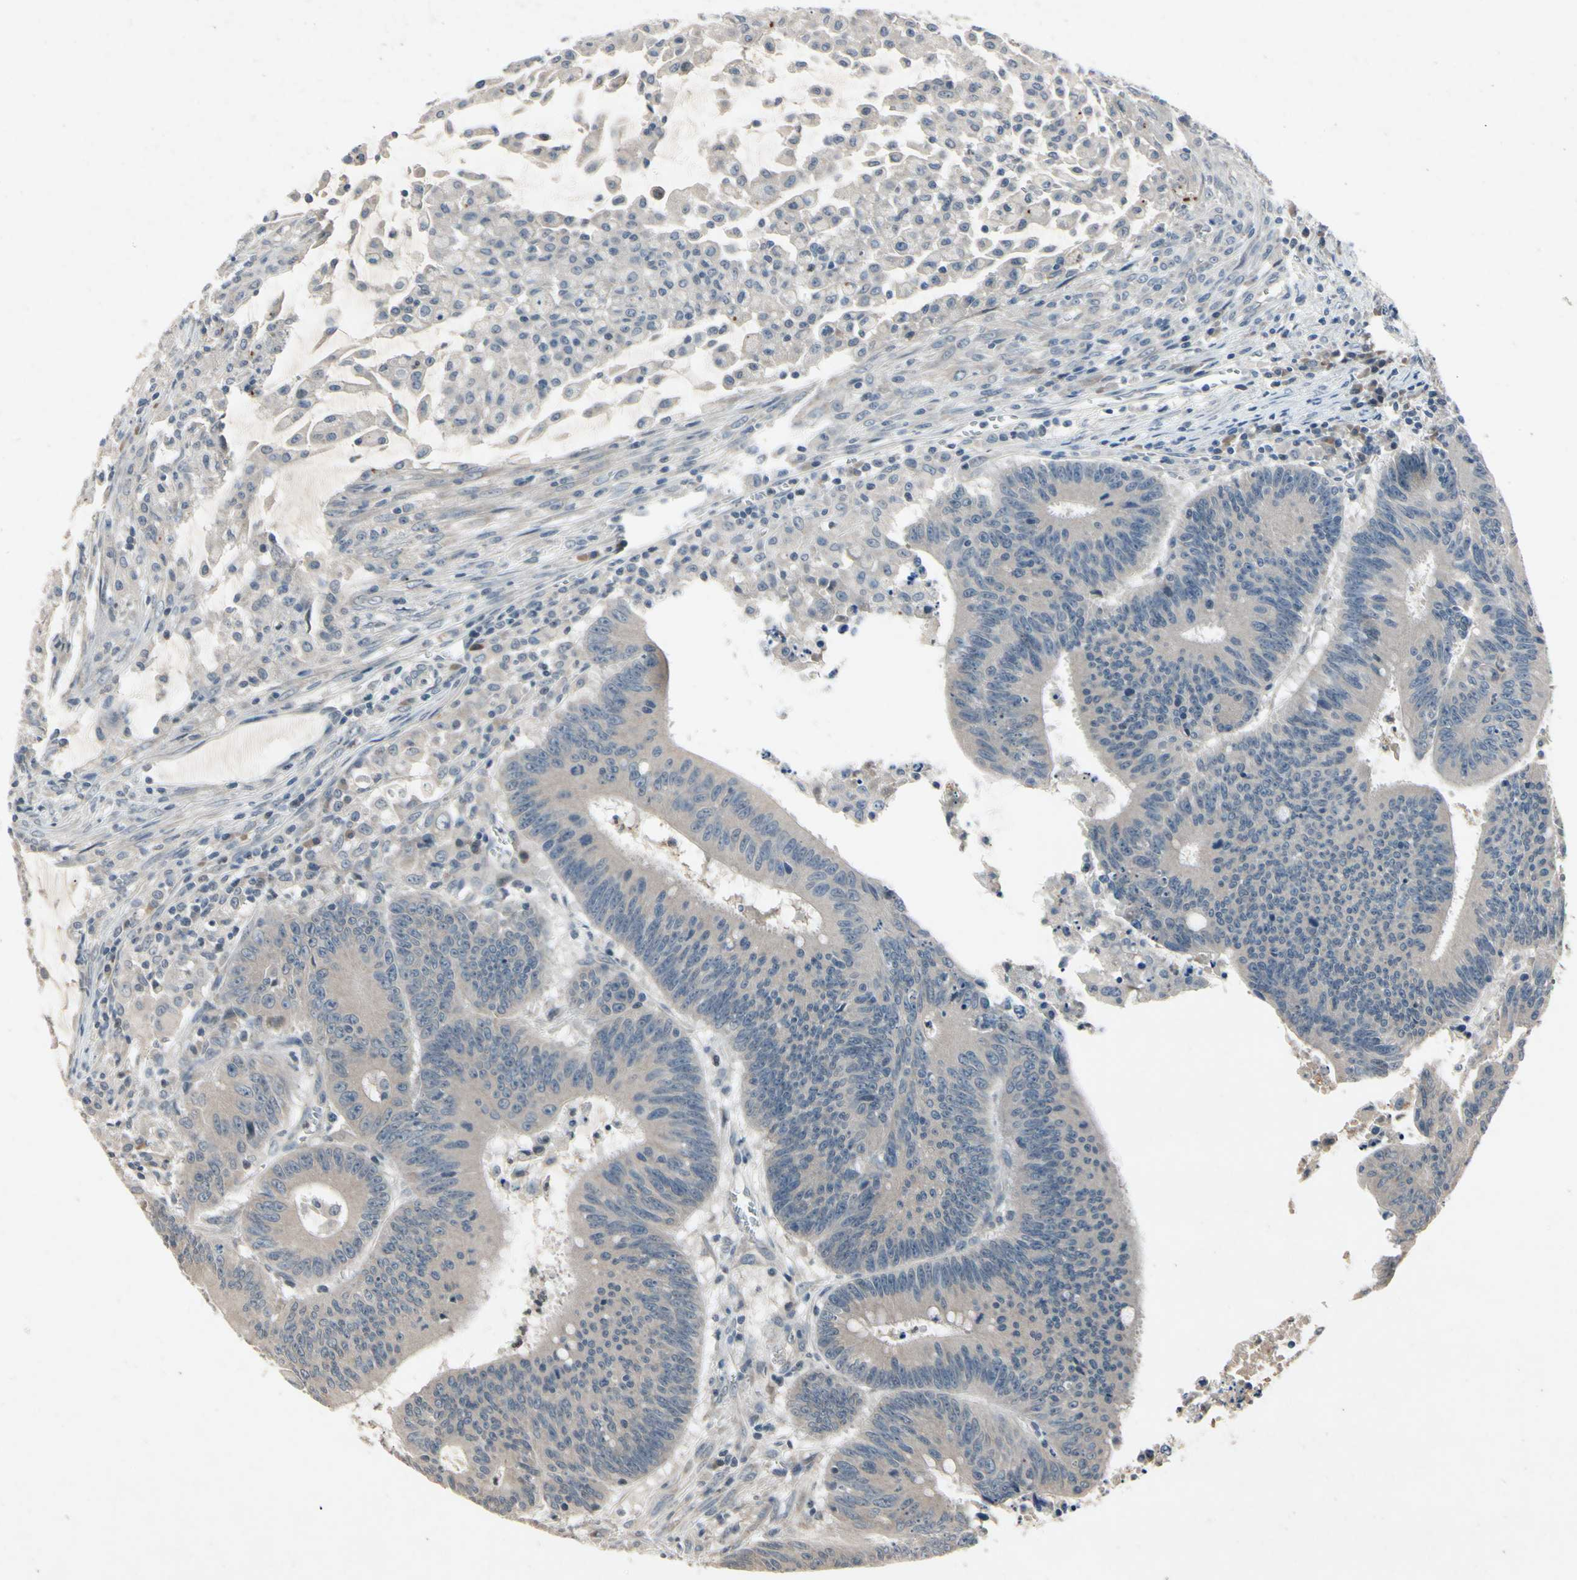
{"staining": {"intensity": "weak", "quantity": "<25%", "location": "cytoplasmic/membranous"}, "tissue": "colorectal cancer", "cell_type": "Tumor cells", "image_type": "cancer", "snomed": [{"axis": "morphology", "description": "Adenocarcinoma, NOS"}, {"axis": "topography", "description": "Colon"}], "caption": "Immunohistochemistry image of neoplastic tissue: human adenocarcinoma (colorectal) stained with DAB (3,3'-diaminobenzidine) shows no significant protein positivity in tumor cells.", "gene": "DPY19L3", "patient": {"sex": "male", "age": 45}}